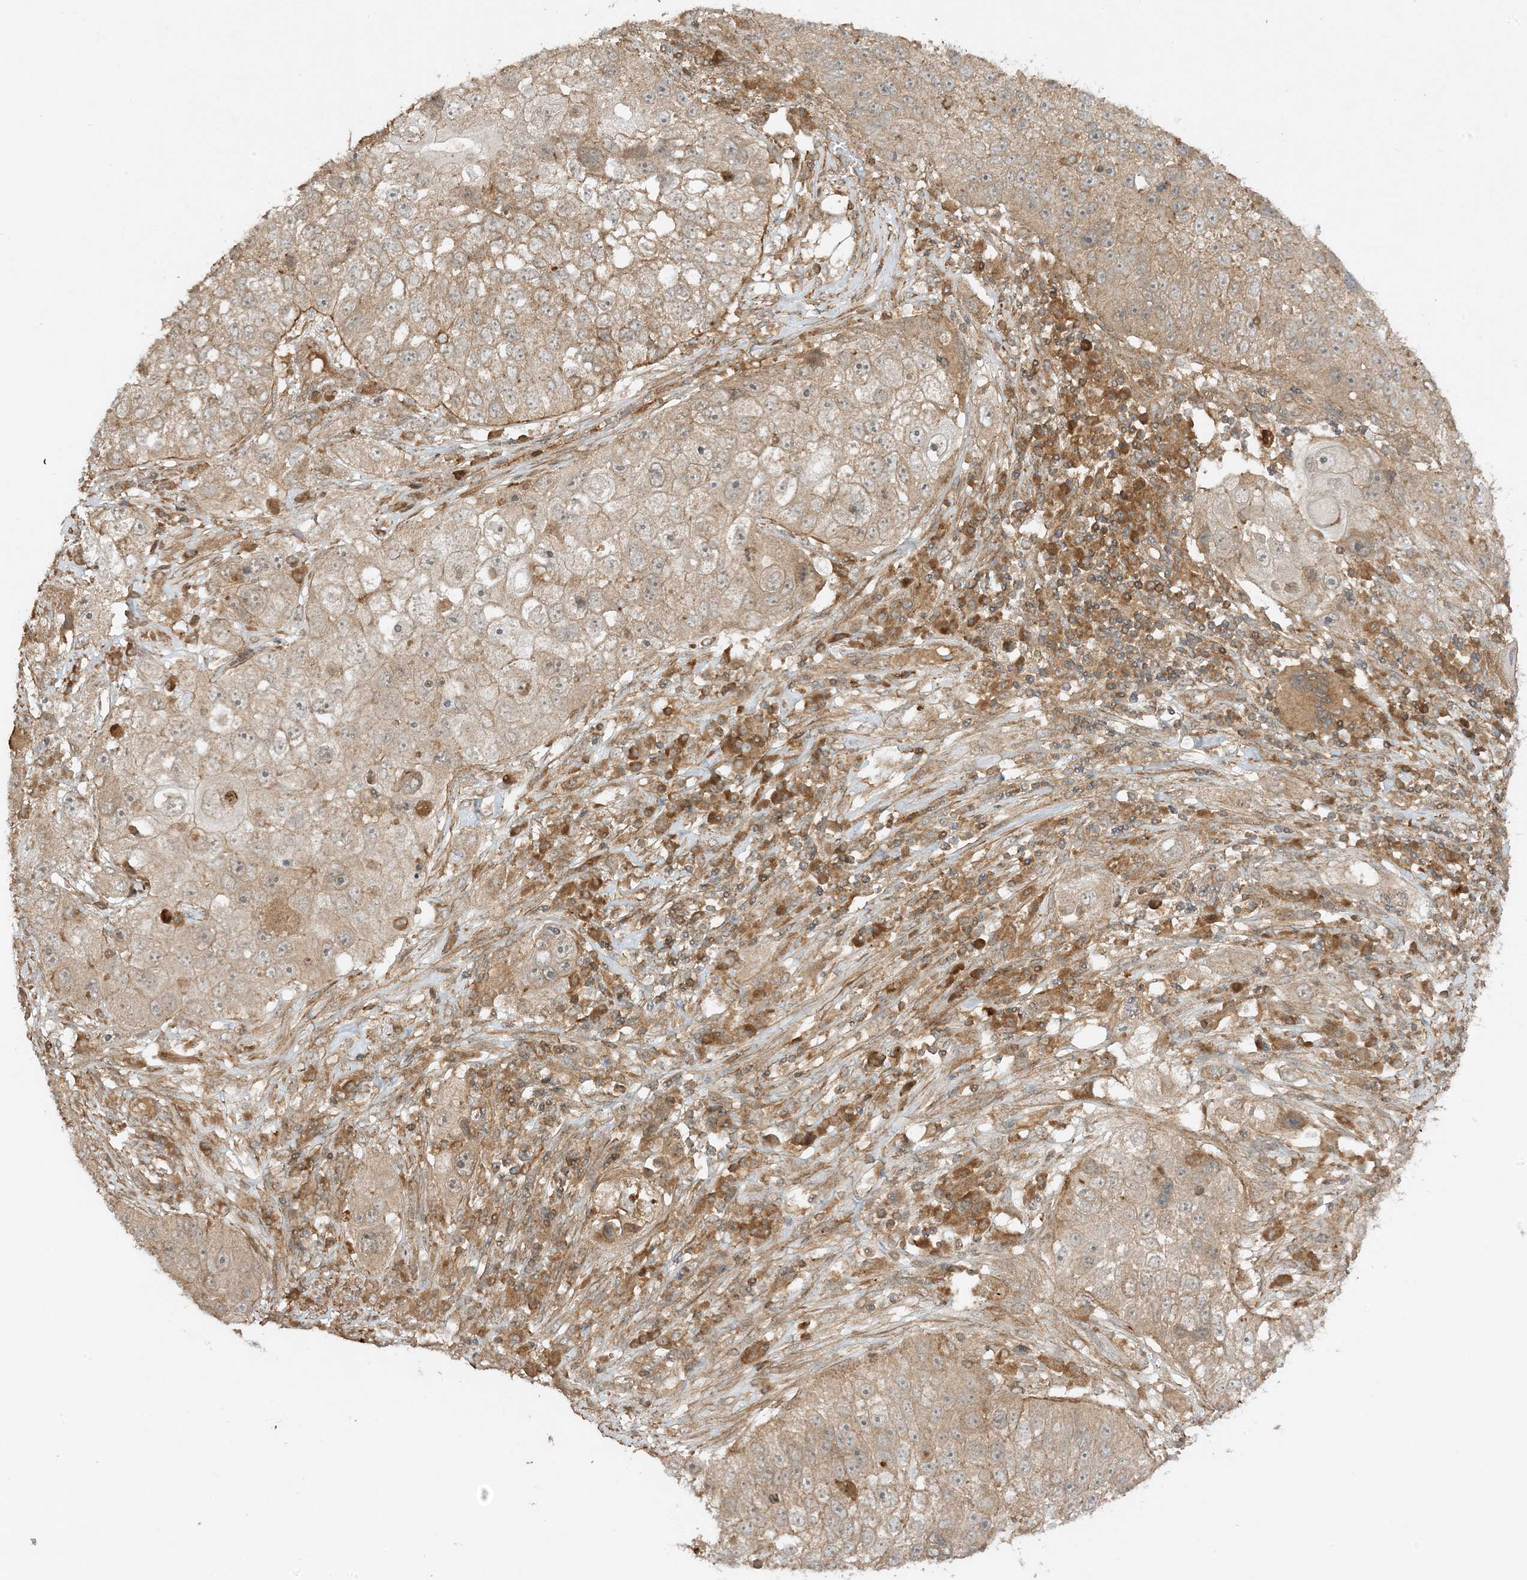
{"staining": {"intensity": "weak", "quantity": "25%-75%", "location": "cytoplasmic/membranous"}, "tissue": "lung cancer", "cell_type": "Tumor cells", "image_type": "cancer", "snomed": [{"axis": "morphology", "description": "Squamous cell carcinoma, NOS"}, {"axis": "topography", "description": "Lung"}], "caption": "IHC histopathology image of human squamous cell carcinoma (lung) stained for a protein (brown), which shows low levels of weak cytoplasmic/membranous positivity in about 25%-75% of tumor cells.", "gene": "XRN1", "patient": {"sex": "male", "age": 61}}